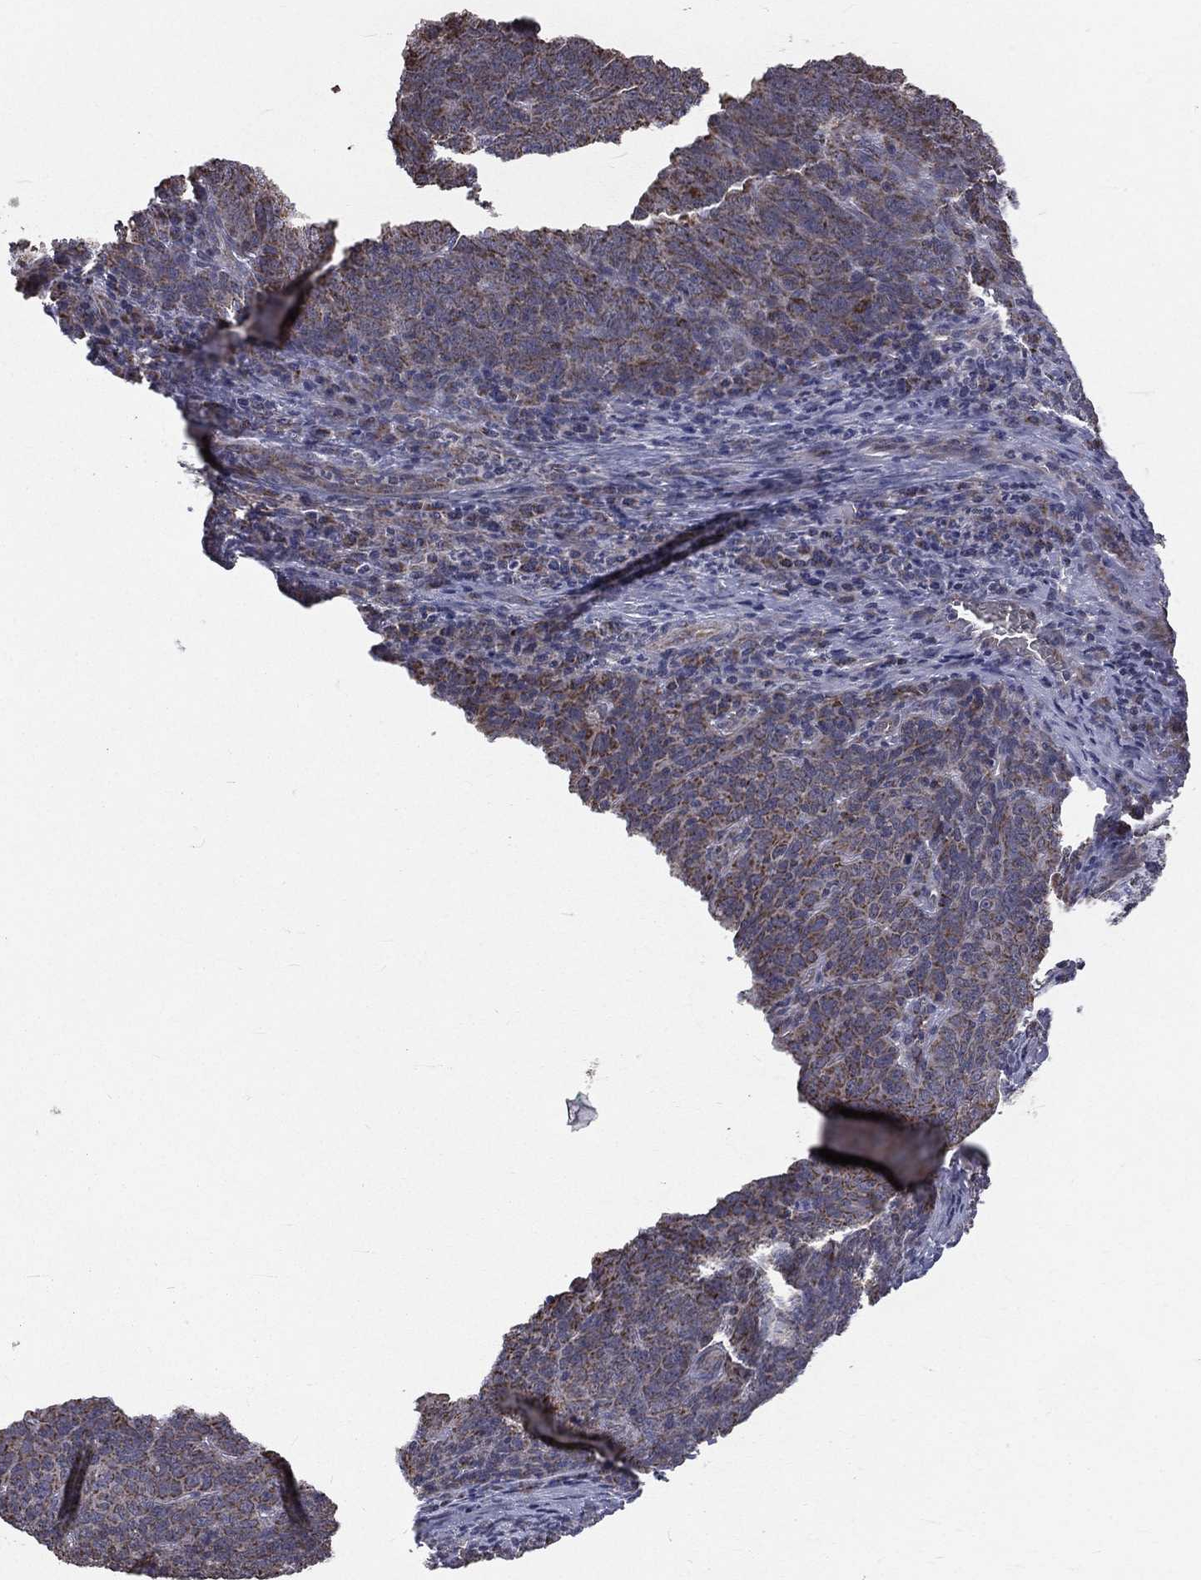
{"staining": {"intensity": "weak", "quantity": "25%-75%", "location": "cytoplasmic/membranous"}, "tissue": "skin cancer", "cell_type": "Tumor cells", "image_type": "cancer", "snomed": [{"axis": "morphology", "description": "Squamous cell carcinoma, NOS"}, {"axis": "topography", "description": "Skin"}, {"axis": "topography", "description": "Anal"}], "caption": "Protein staining demonstrates weak cytoplasmic/membranous expression in about 25%-75% of tumor cells in skin cancer.", "gene": "MRPL46", "patient": {"sex": "female", "age": 51}}